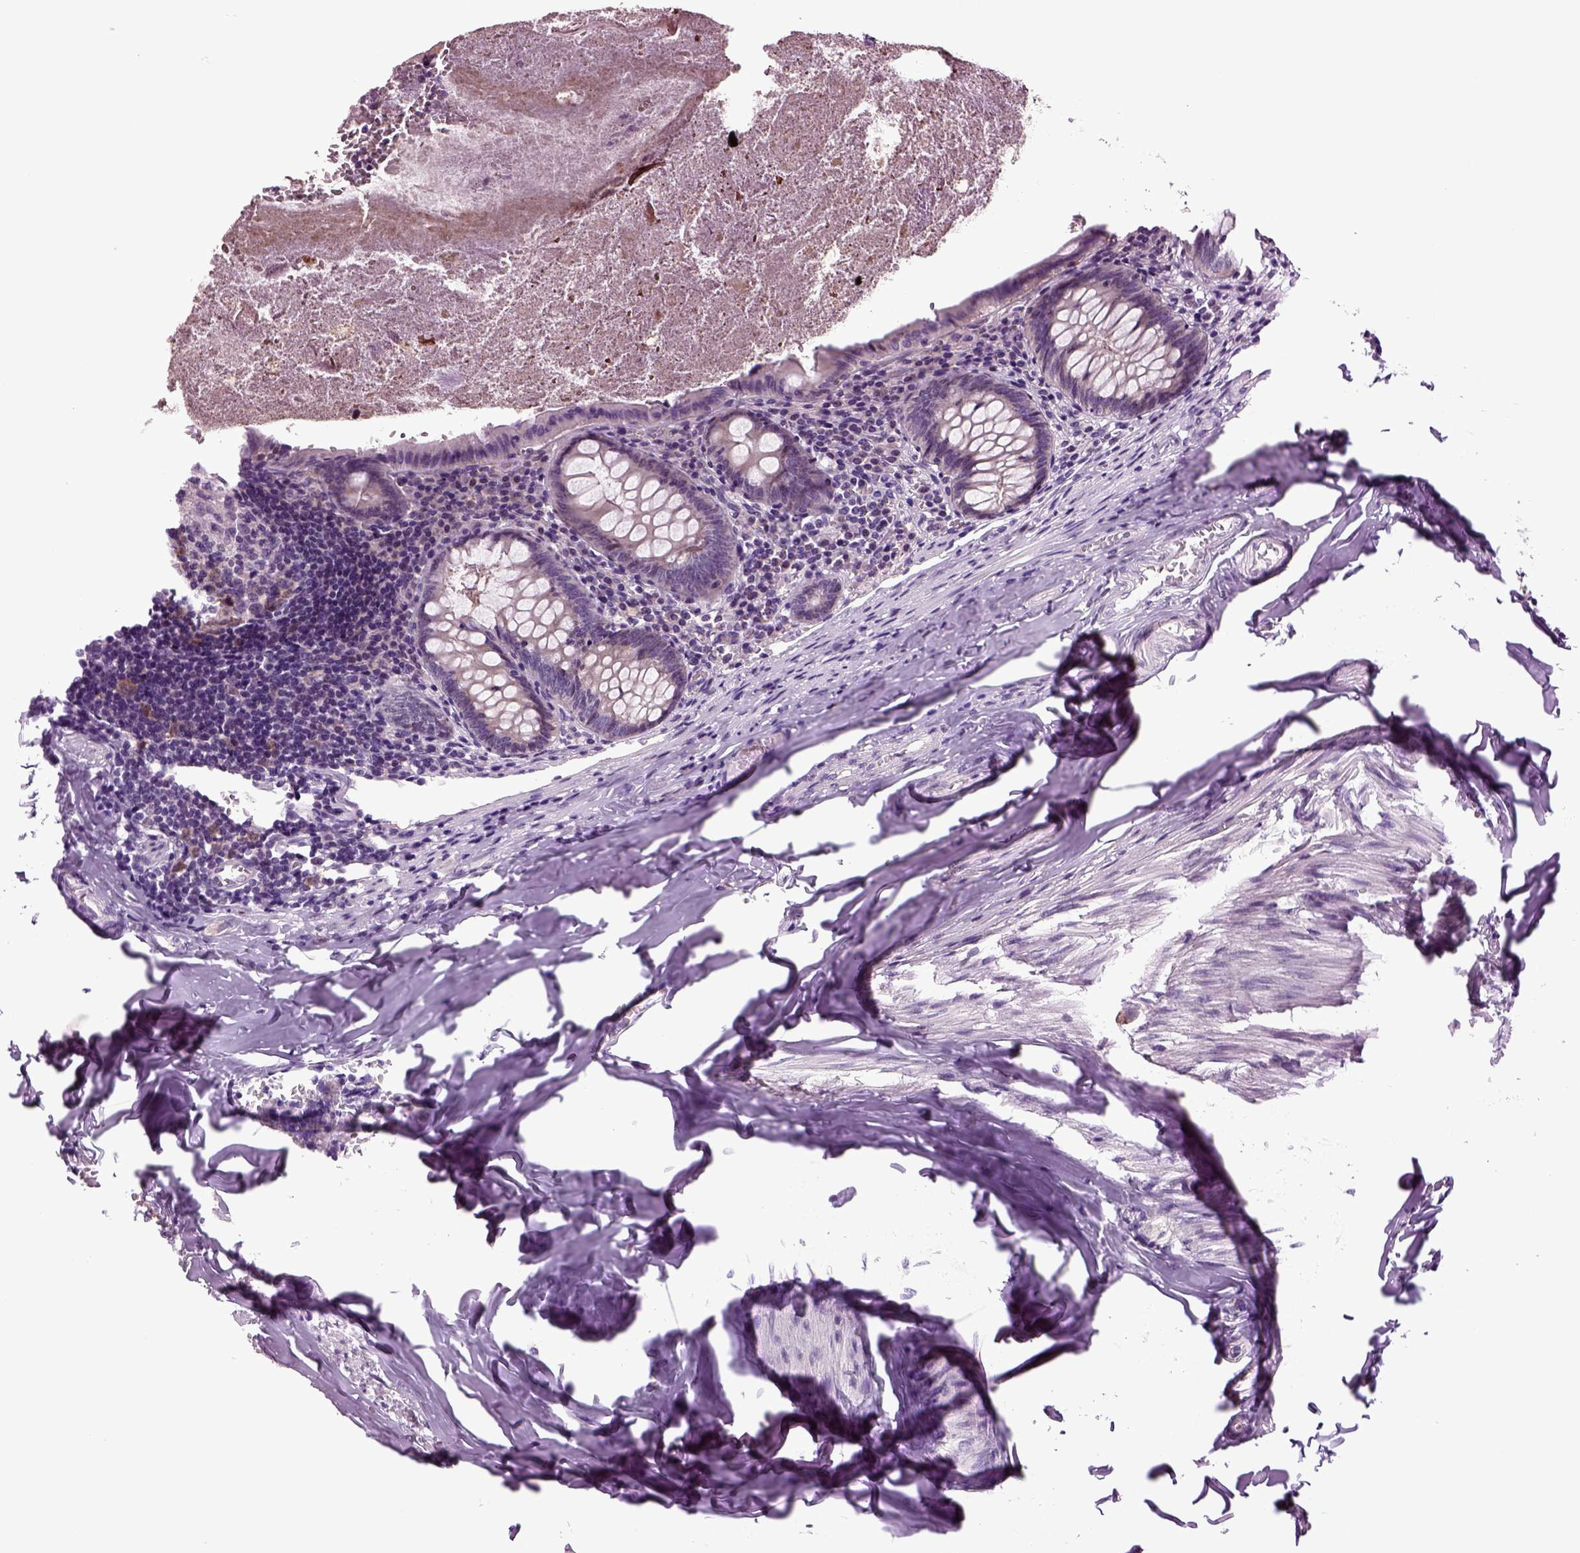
{"staining": {"intensity": "negative", "quantity": "none", "location": "none"}, "tissue": "appendix", "cell_type": "Glandular cells", "image_type": "normal", "snomed": [{"axis": "morphology", "description": "Normal tissue, NOS"}, {"axis": "topography", "description": "Appendix"}], "caption": "DAB immunohistochemical staining of unremarkable appendix demonstrates no significant positivity in glandular cells. (IHC, brightfield microscopy, high magnification).", "gene": "PLCH2", "patient": {"sex": "female", "age": 23}}